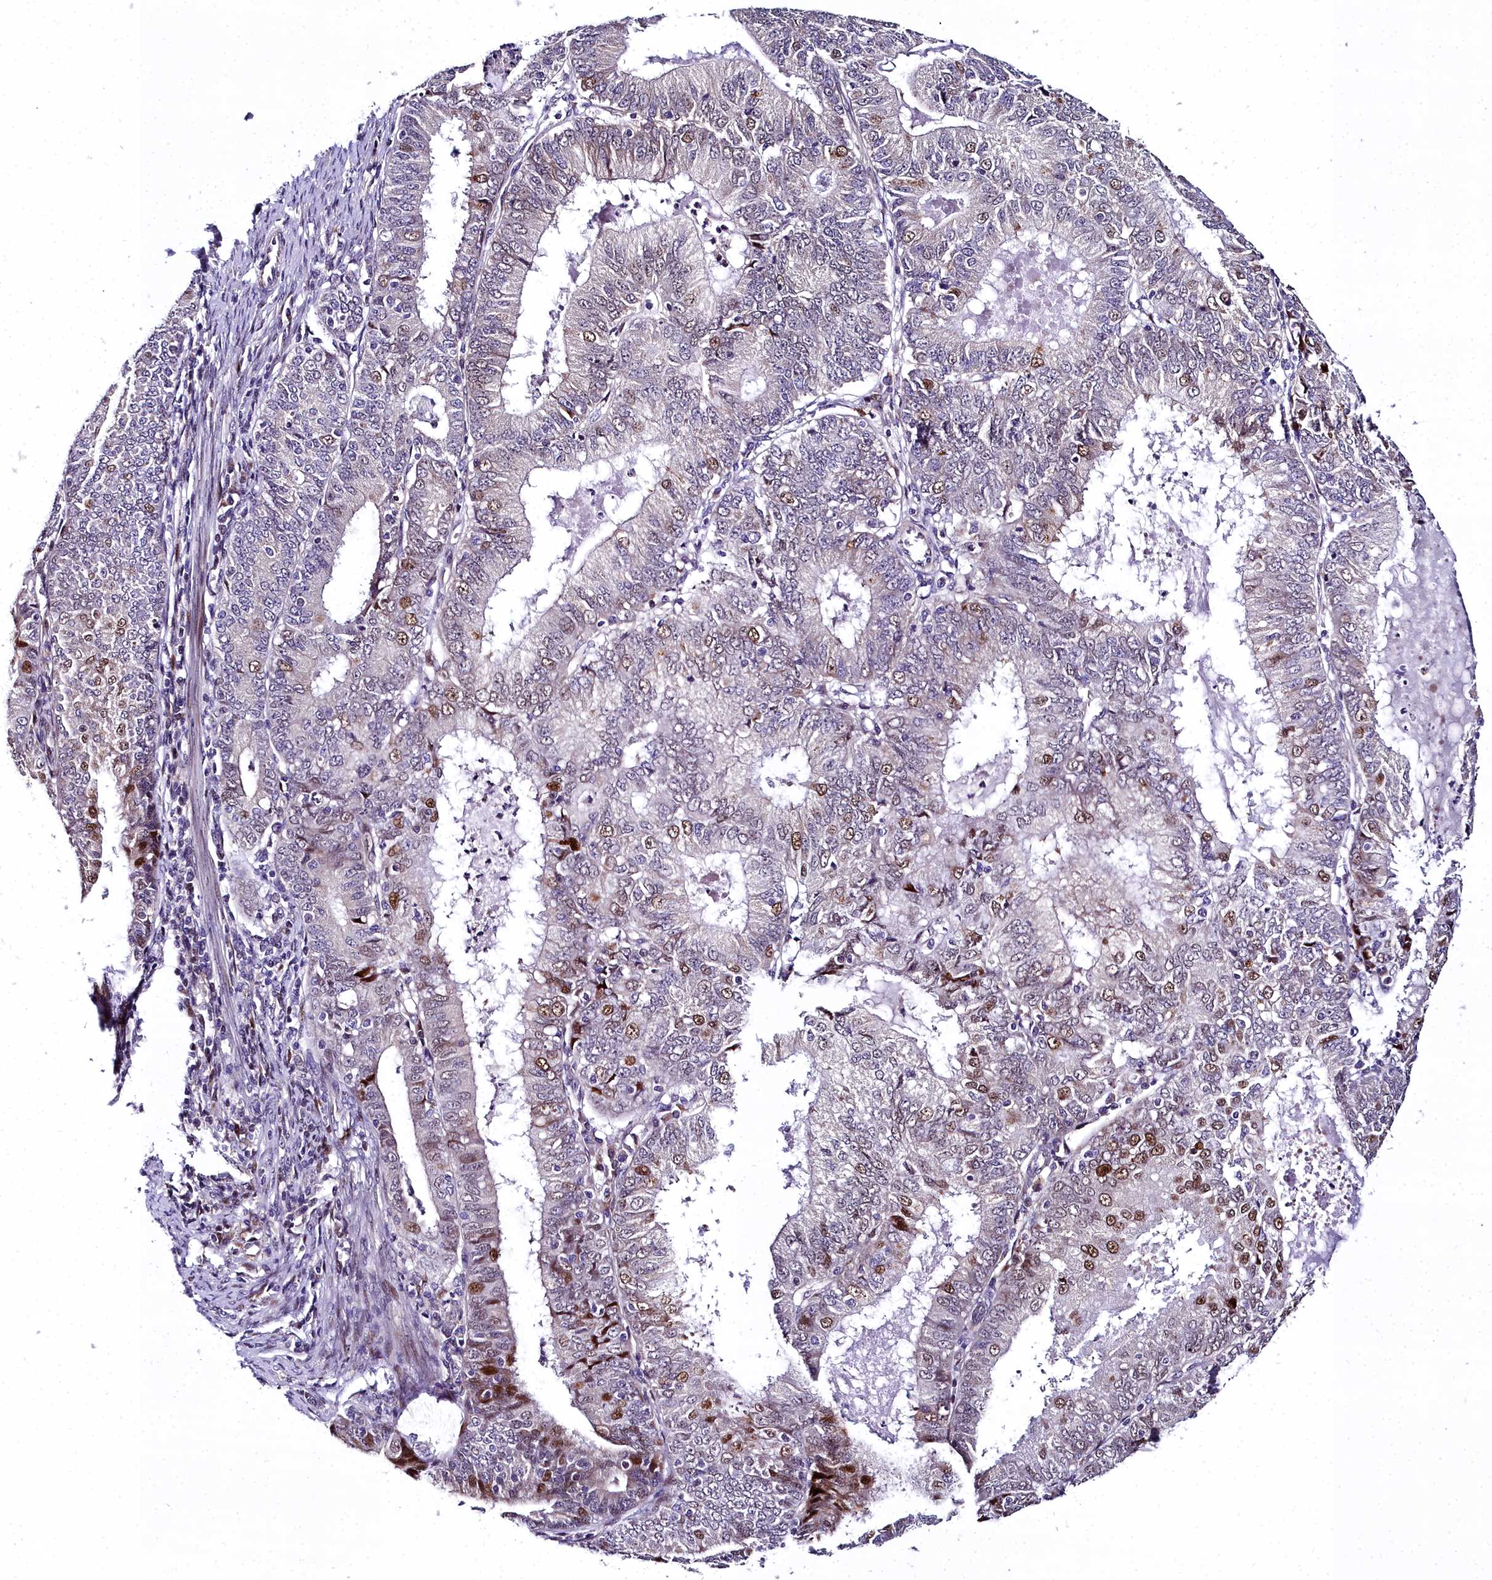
{"staining": {"intensity": "moderate", "quantity": "<25%", "location": "nuclear"}, "tissue": "endometrial cancer", "cell_type": "Tumor cells", "image_type": "cancer", "snomed": [{"axis": "morphology", "description": "Adenocarcinoma, NOS"}, {"axis": "topography", "description": "Endometrium"}], "caption": "IHC image of neoplastic tissue: human endometrial adenocarcinoma stained using immunohistochemistry reveals low levels of moderate protein expression localized specifically in the nuclear of tumor cells, appearing as a nuclear brown color.", "gene": "AP1M1", "patient": {"sex": "female", "age": 57}}